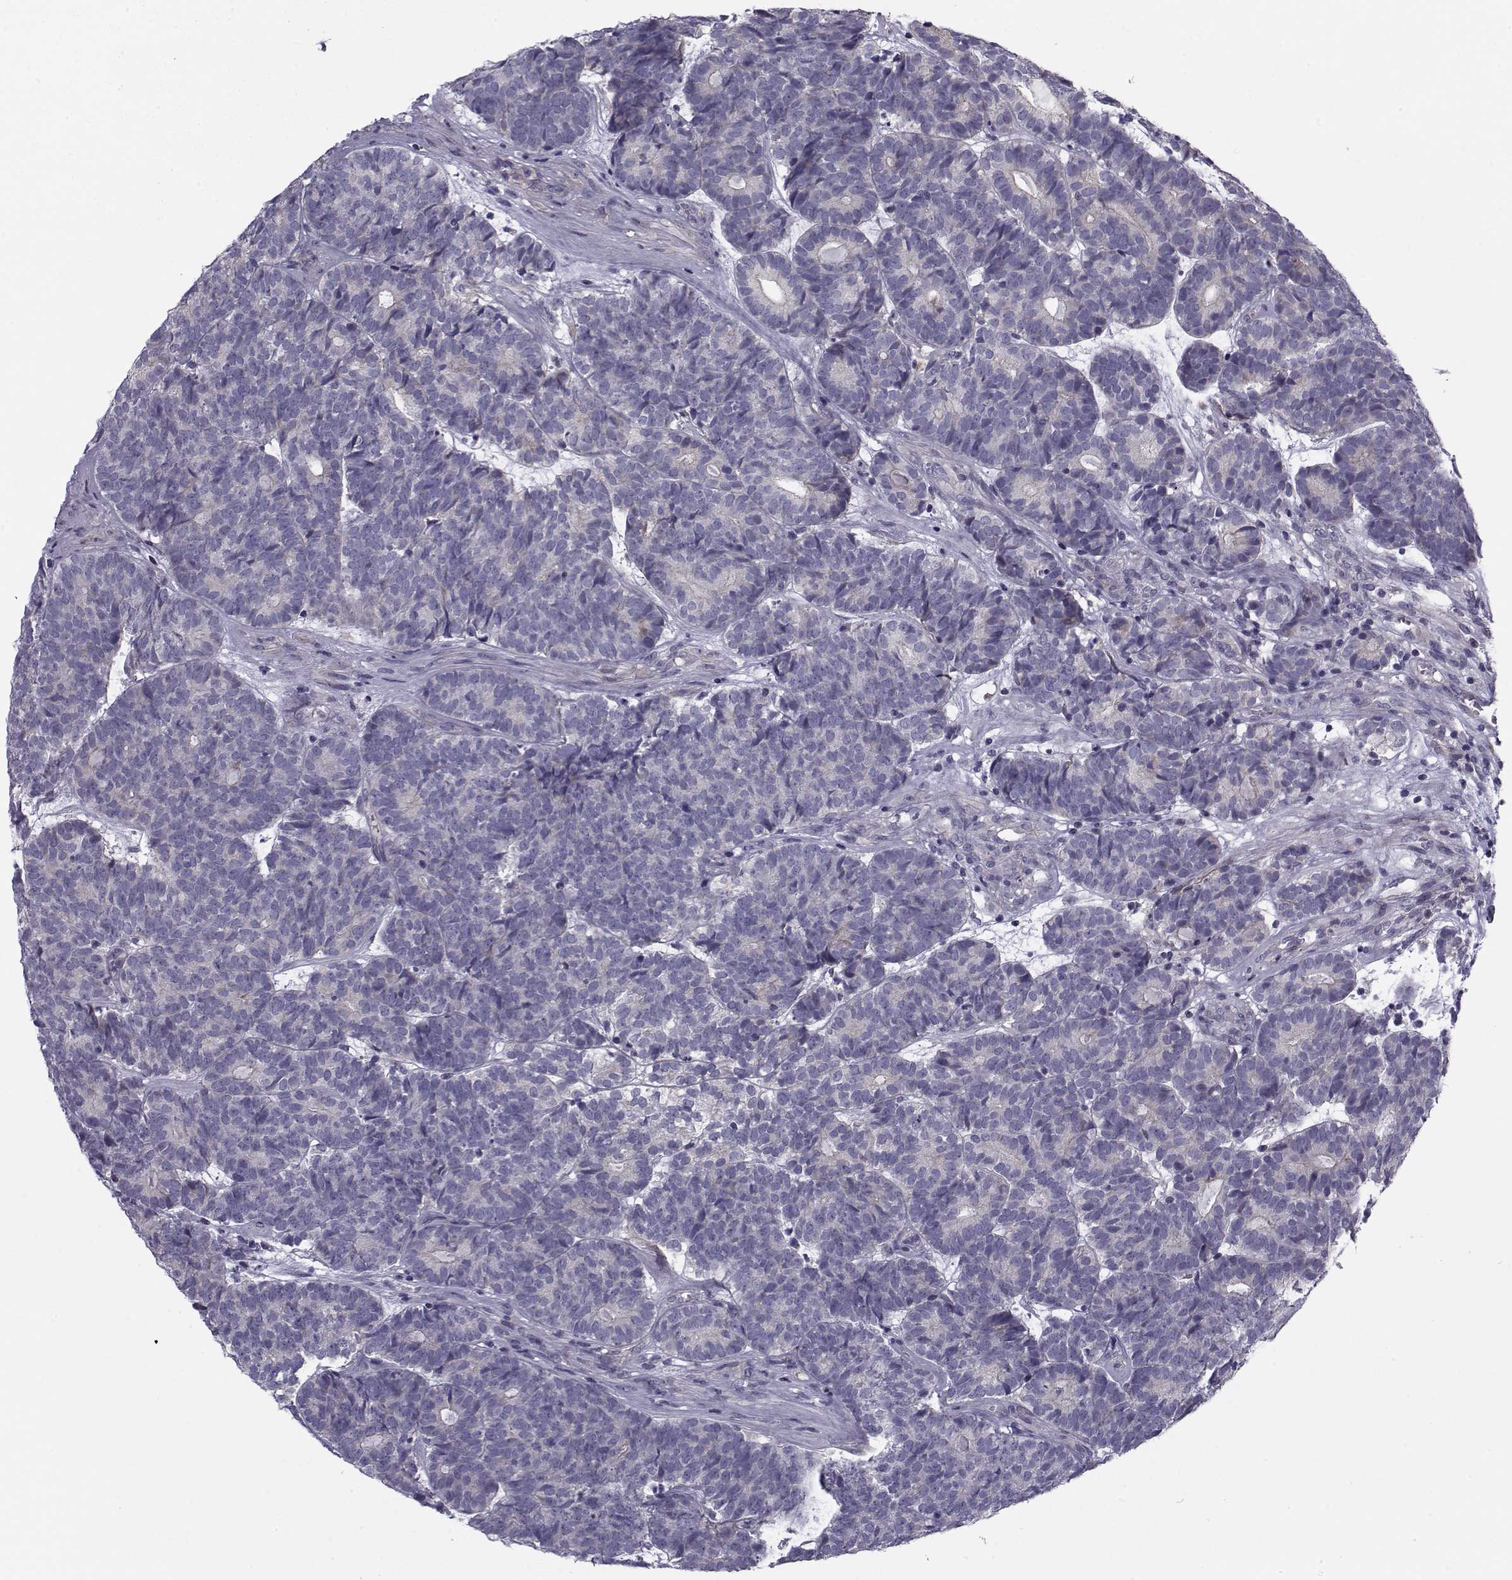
{"staining": {"intensity": "negative", "quantity": "none", "location": "none"}, "tissue": "head and neck cancer", "cell_type": "Tumor cells", "image_type": "cancer", "snomed": [{"axis": "morphology", "description": "Adenocarcinoma, NOS"}, {"axis": "topography", "description": "Head-Neck"}], "caption": "Tumor cells are negative for protein expression in human adenocarcinoma (head and neck).", "gene": "LRRC27", "patient": {"sex": "female", "age": 81}}